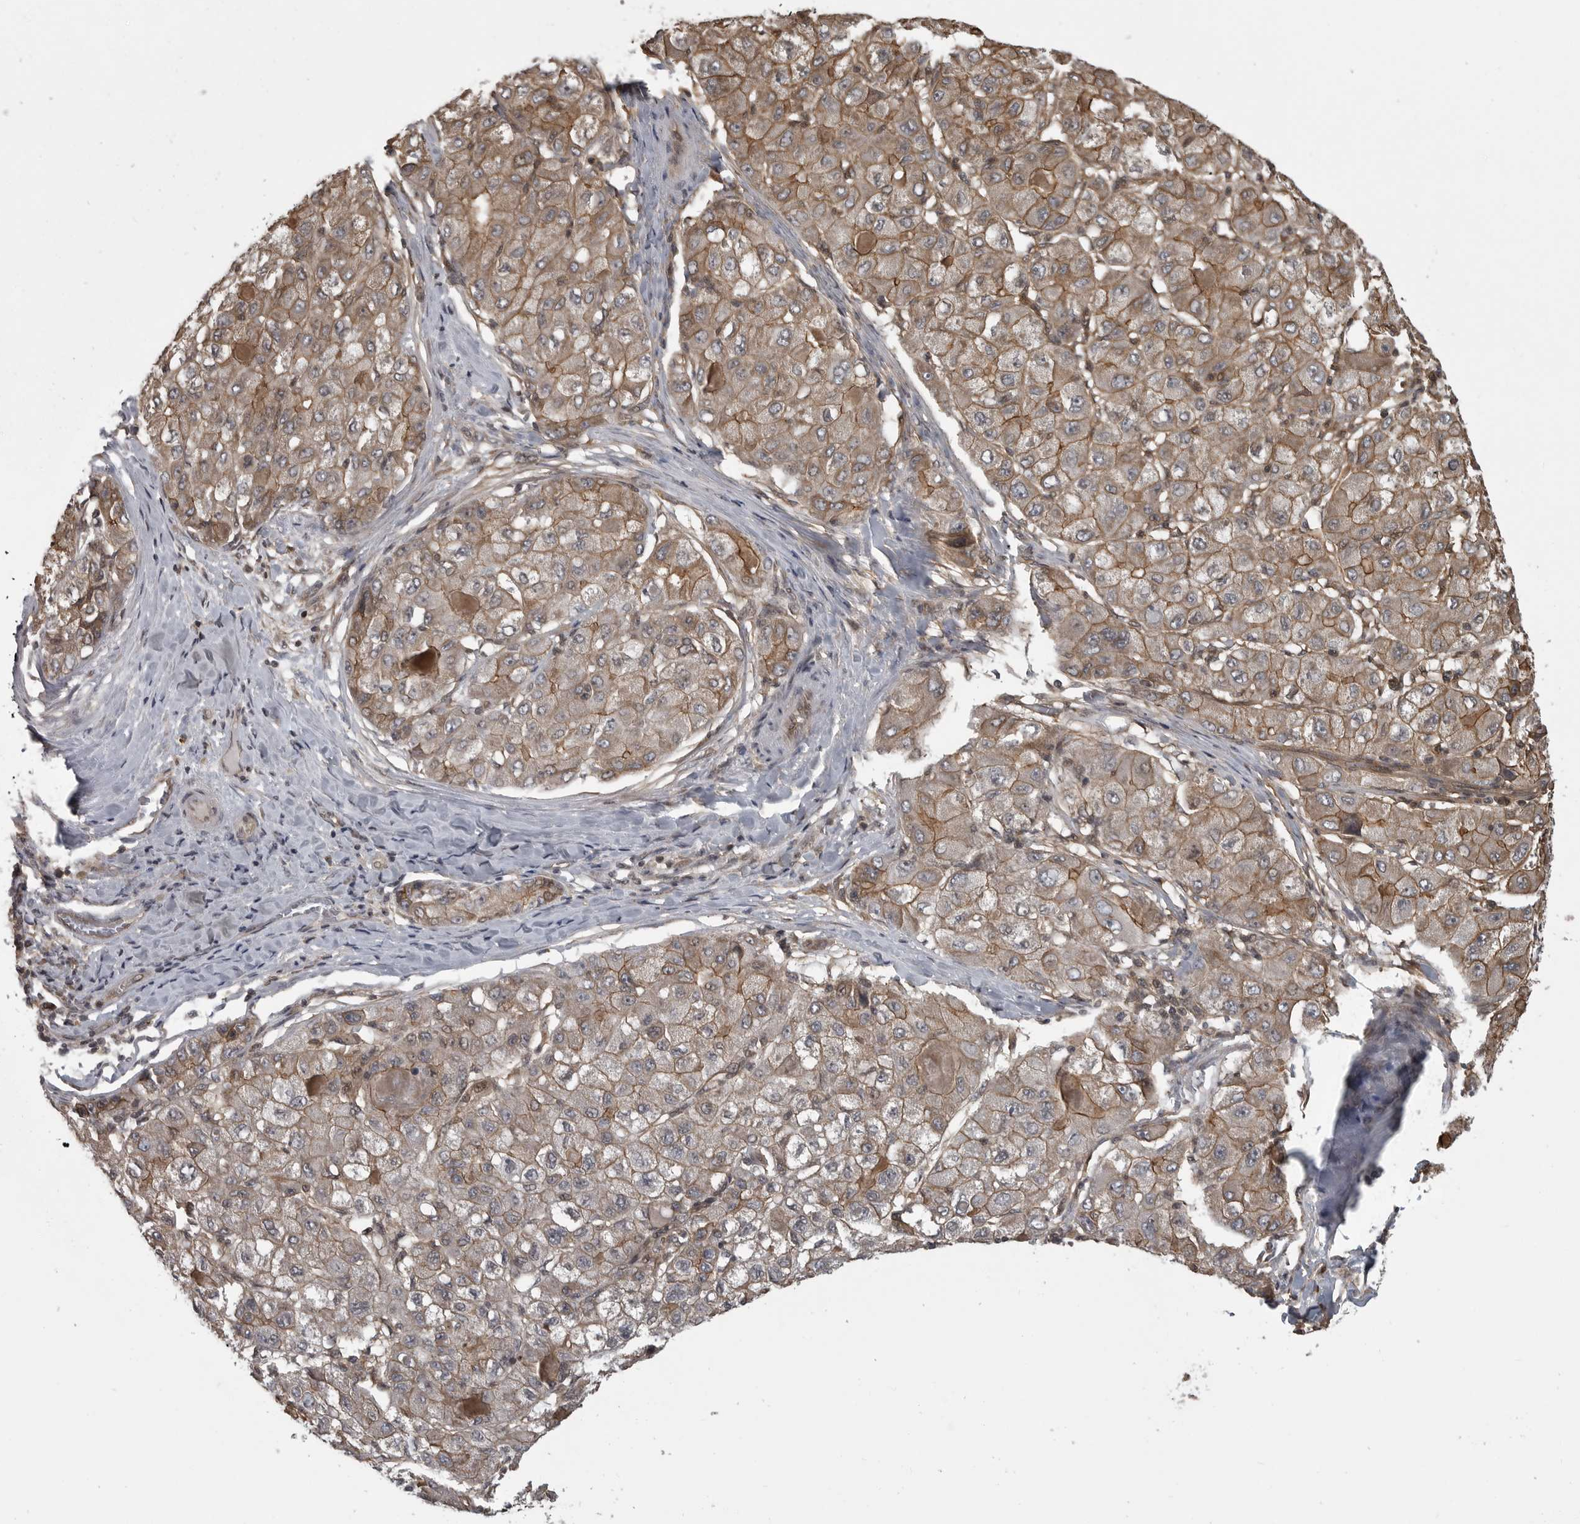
{"staining": {"intensity": "moderate", "quantity": ">75%", "location": "cytoplasmic/membranous"}, "tissue": "liver cancer", "cell_type": "Tumor cells", "image_type": "cancer", "snomed": [{"axis": "morphology", "description": "Carcinoma, Hepatocellular, NOS"}, {"axis": "topography", "description": "Liver"}], "caption": "Protein staining by IHC shows moderate cytoplasmic/membranous expression in approximately >75% of tumor cells in liver cancer (hepatocellular carcinoma). (DAB IHC with brightfield microscopy, high magnification).", "gene": "DNAJC8", "patient": {"sex": "male", "age": 80}}